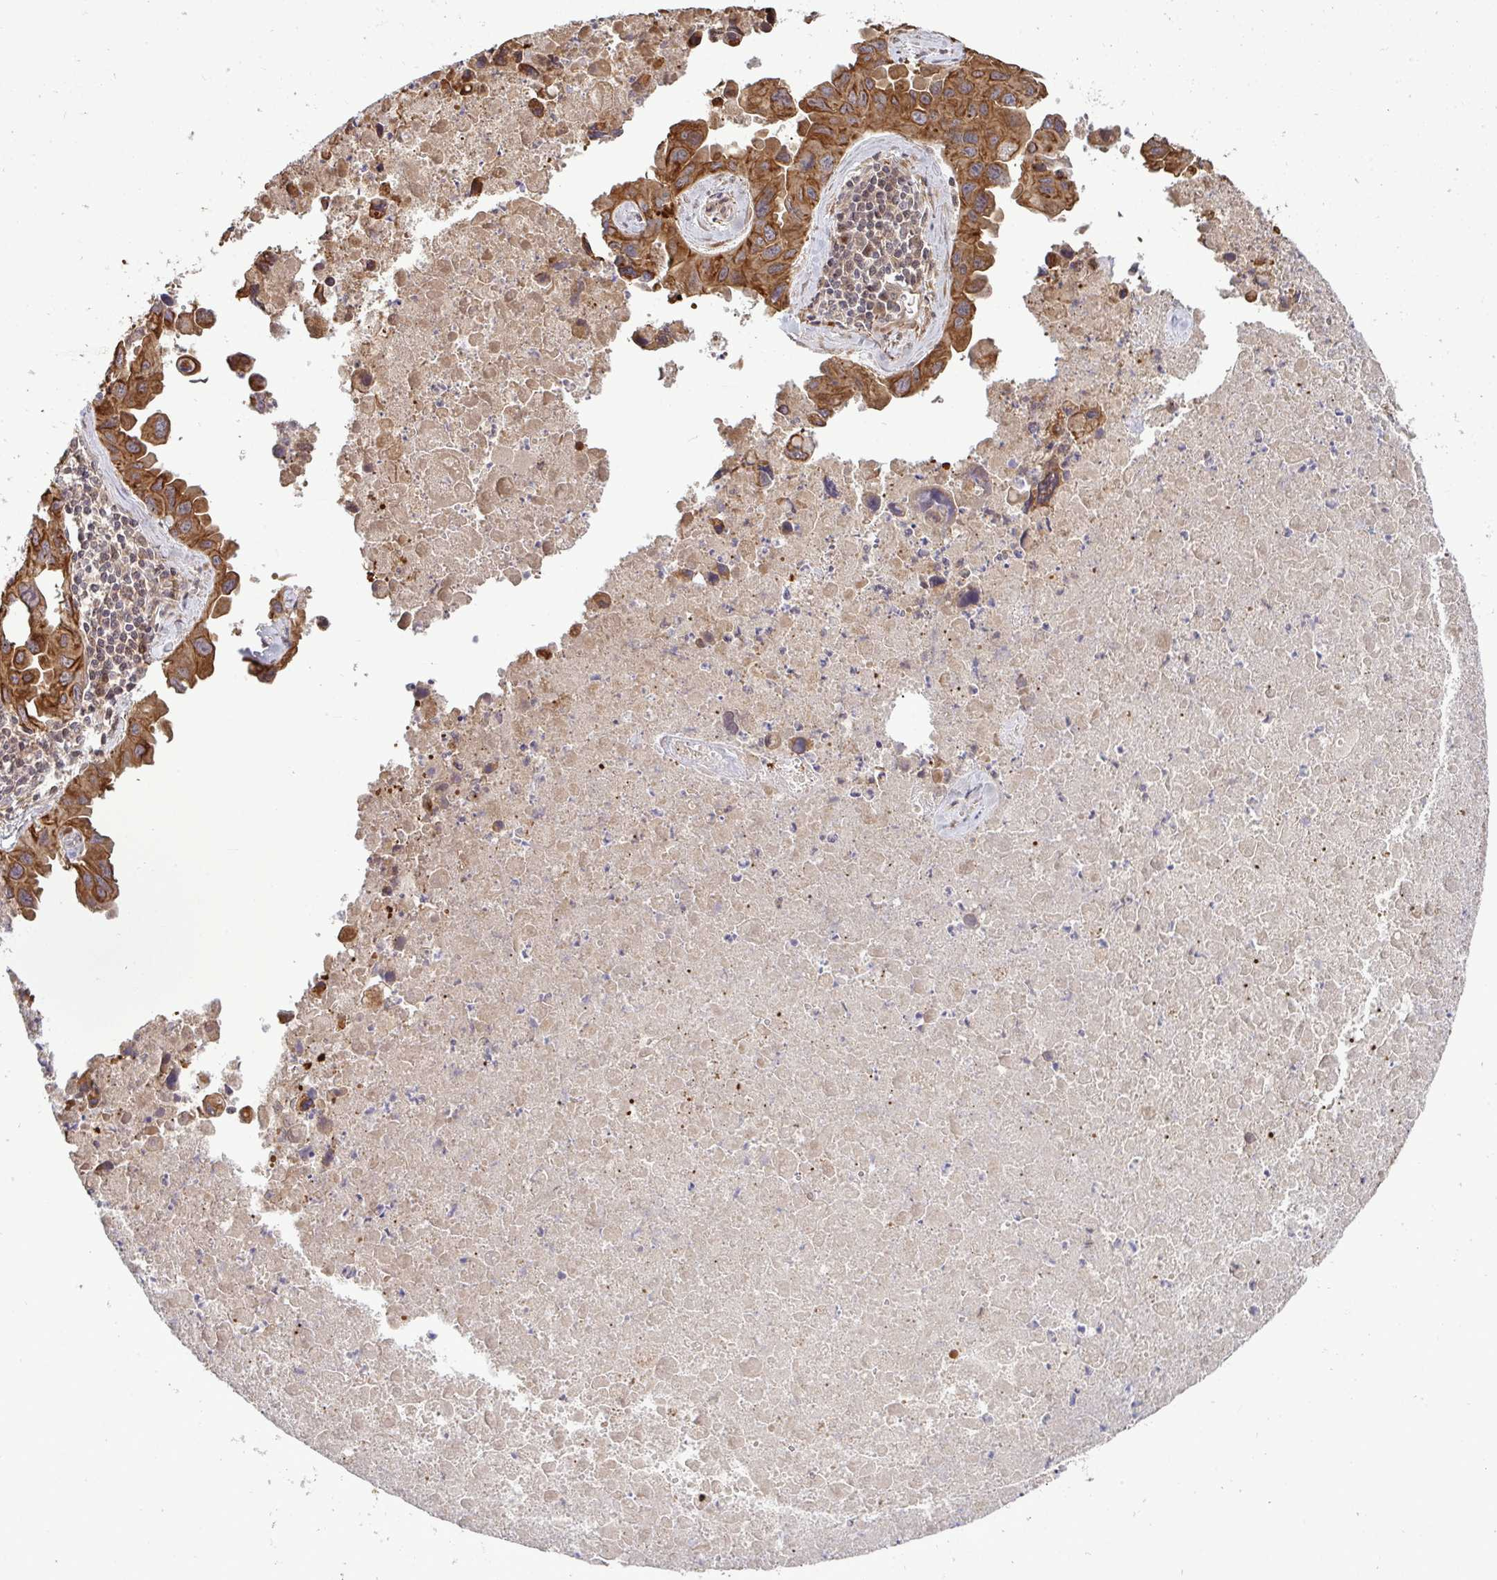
{"staining": {"intensity": "moderate", "quantity": ">75%", "location": "cytoplasmic/membranous"}, "tissue": "lung cancer", "cell_type": "Tumor cells", "image_type": "cancer", "snomed": [{"axis": "morphology", "description": "Adenocarcinoma, NOS"}, {"axis": "topography", "description": "Lymph node"}, {"axis": "topography", "description": "Lung"}], "caption": "A histopathology image showing moderate cytoplasmic/membranous positivity in about >75% of tumor cells in lung cancer, as visualized by brown immunohistochemical staining.", "gene": "TRIM44", "patient": {"sex": "male", "age": 64}}